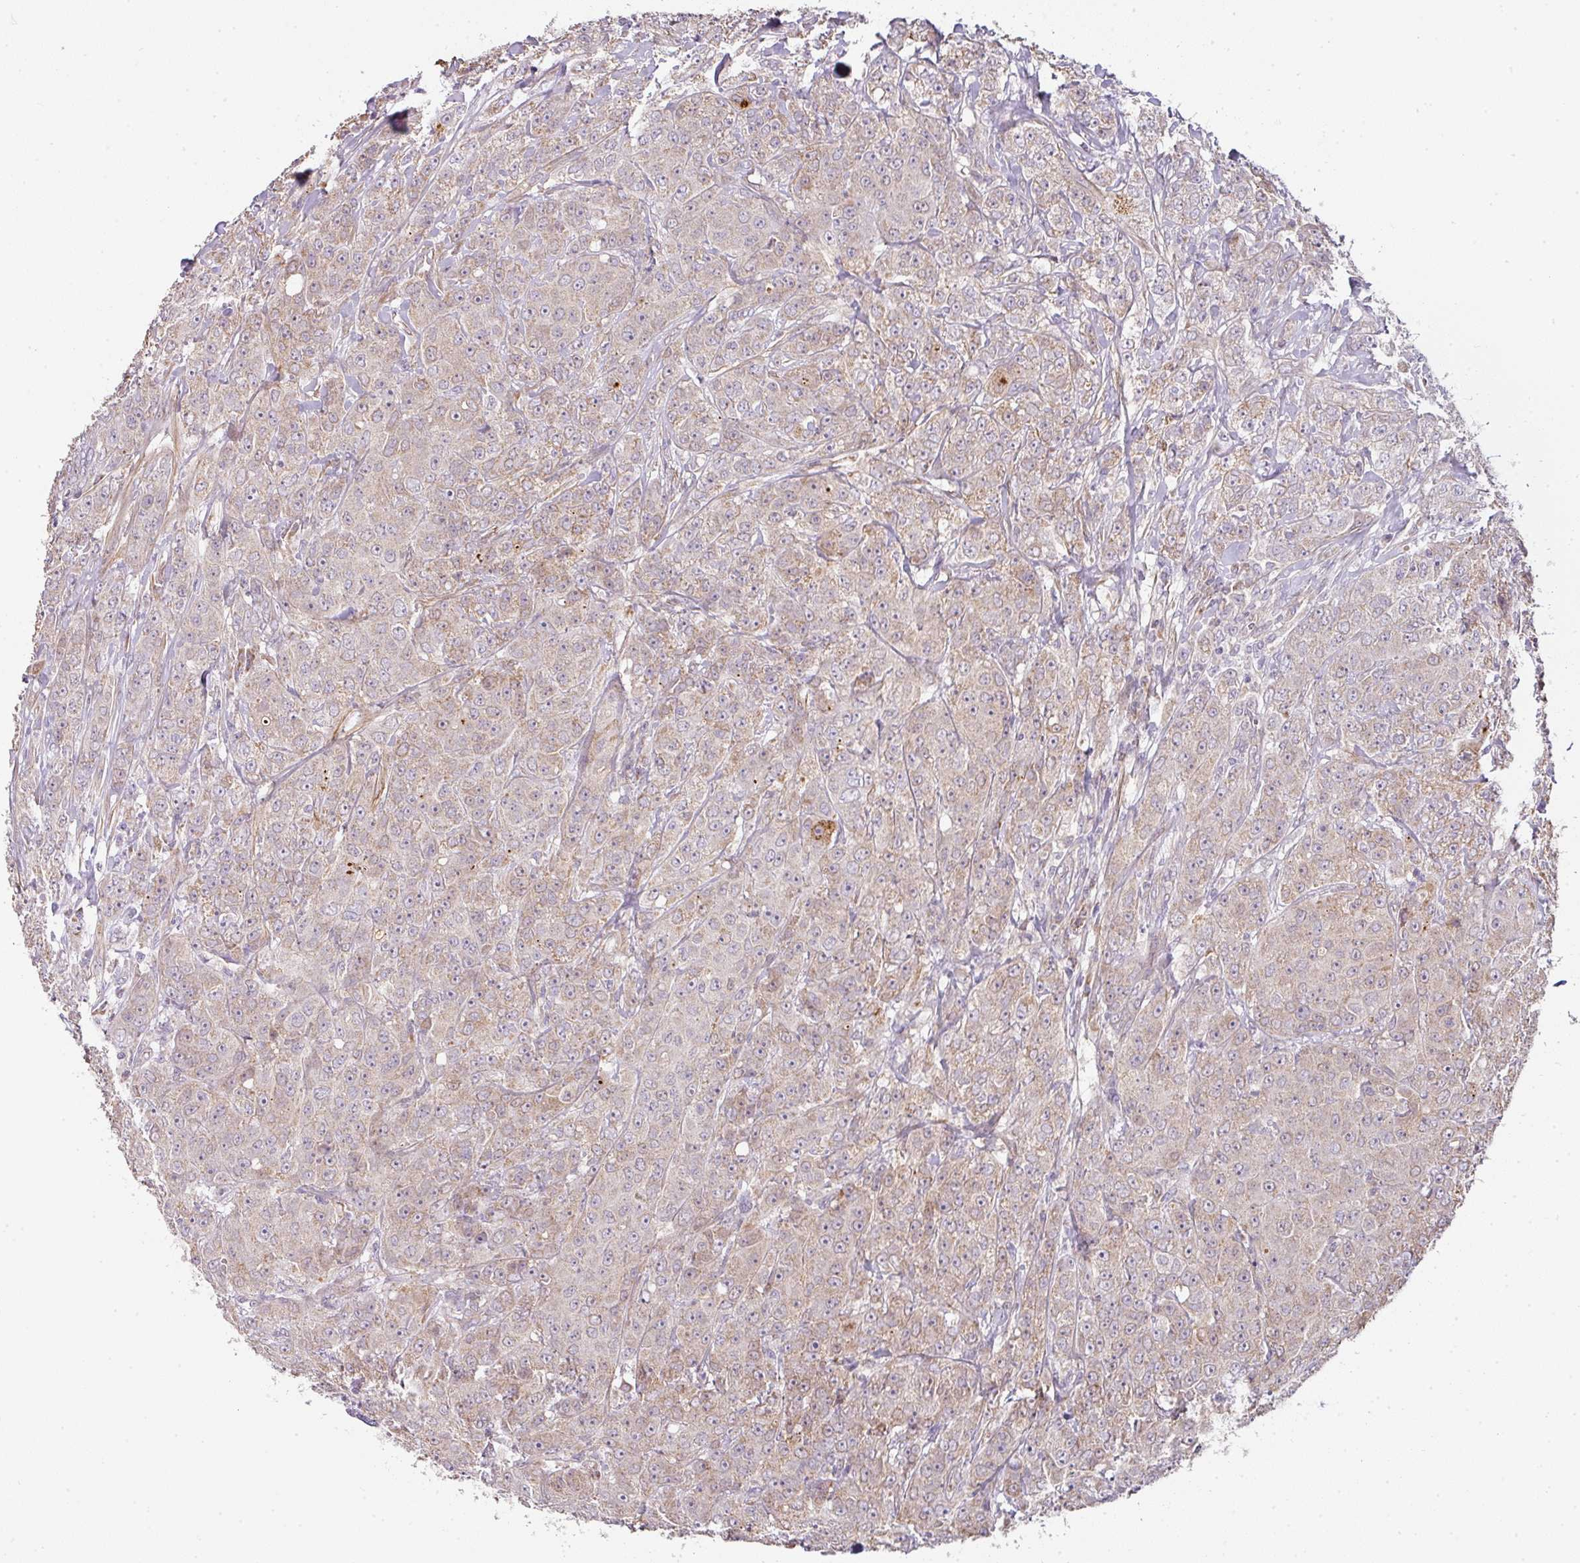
{"staining": {"intensity": "weak", "quantity": ">75%", "location": "cytoplasmic/membranous"}, "tissue": "breast cancer", "cell_type": "Tumor cells", "image_type": "cancer", "snomed": [{"axis": "morphology", "description": "Duct carcinoma"}, {"axis": "topography", "description": "Breast"}], "caption": "Weak cytoplasmic/membranous expression is present in about >75% of tumor cells in breast invasive ductal carcinoma. Using DAB (3,3'-diaminobenzidine) (brown) and hematoxylin (blue) stains, captured at high magnification using brightfield microscopy.", "gene": "STK35", "patient": {"sex": "female", "age": 43}}